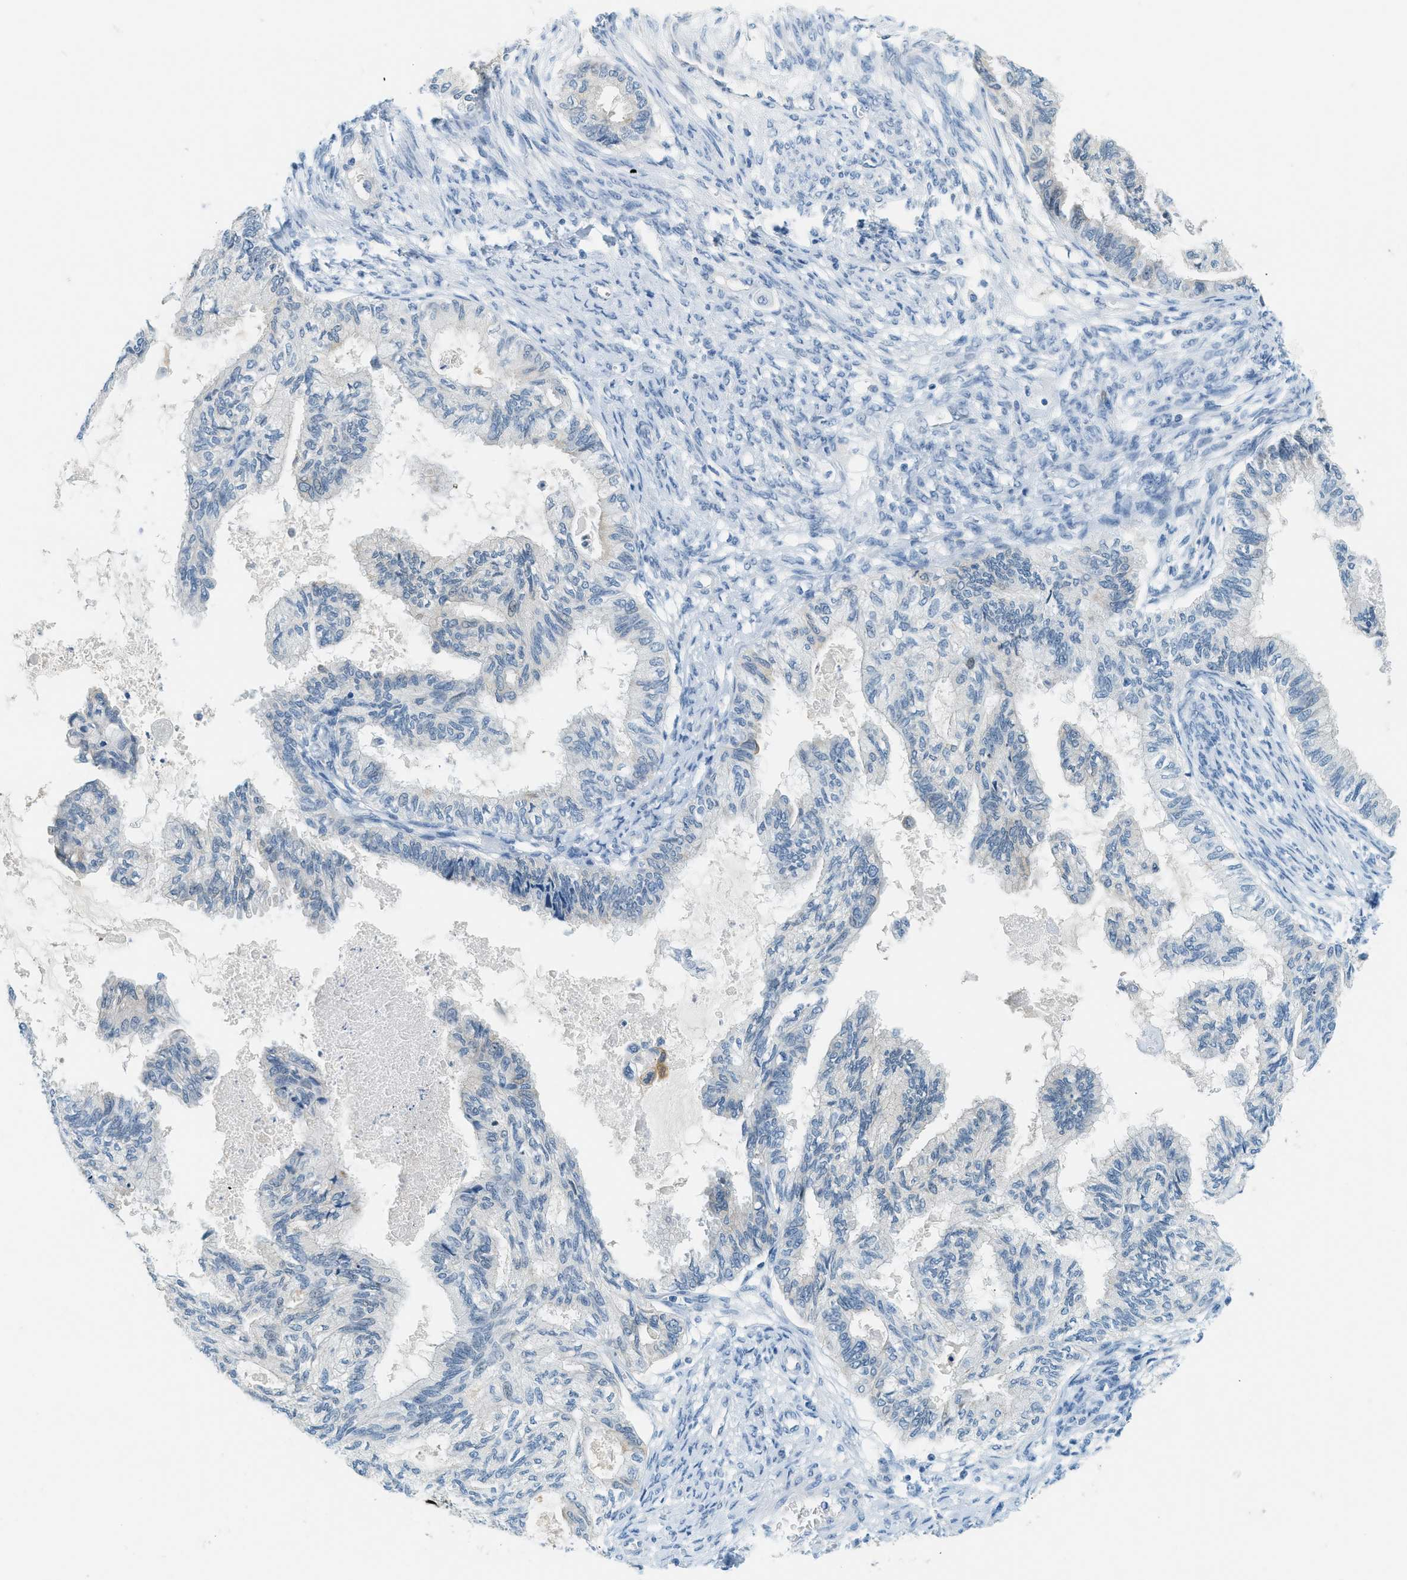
{"staining": {"intensity": "weak", "quantity": "<25%", "location": "cytoplasmic/membranous"}, "tissue": "cervical cancer", "cell_type": "Tumor cells", "image_type": "cancer", "snomed": [{"axis": "morphology", "description": "Normal tissue, NOS"}, {"axis": "morphology", "description": "Adenocarcinoma, NOS"}, {"axis": "topography", "description": "Cervix"}, {"axis": "topography", "description": "Endometrium"}], "caption": "Tumor cells show no significant positivity in cervical adenocarcinoma. (Immunohistochemistry, brightfield microscopy, high magnification).", "gene": "CYP4X1", "patient": {"sex": "female", "age": 86}}